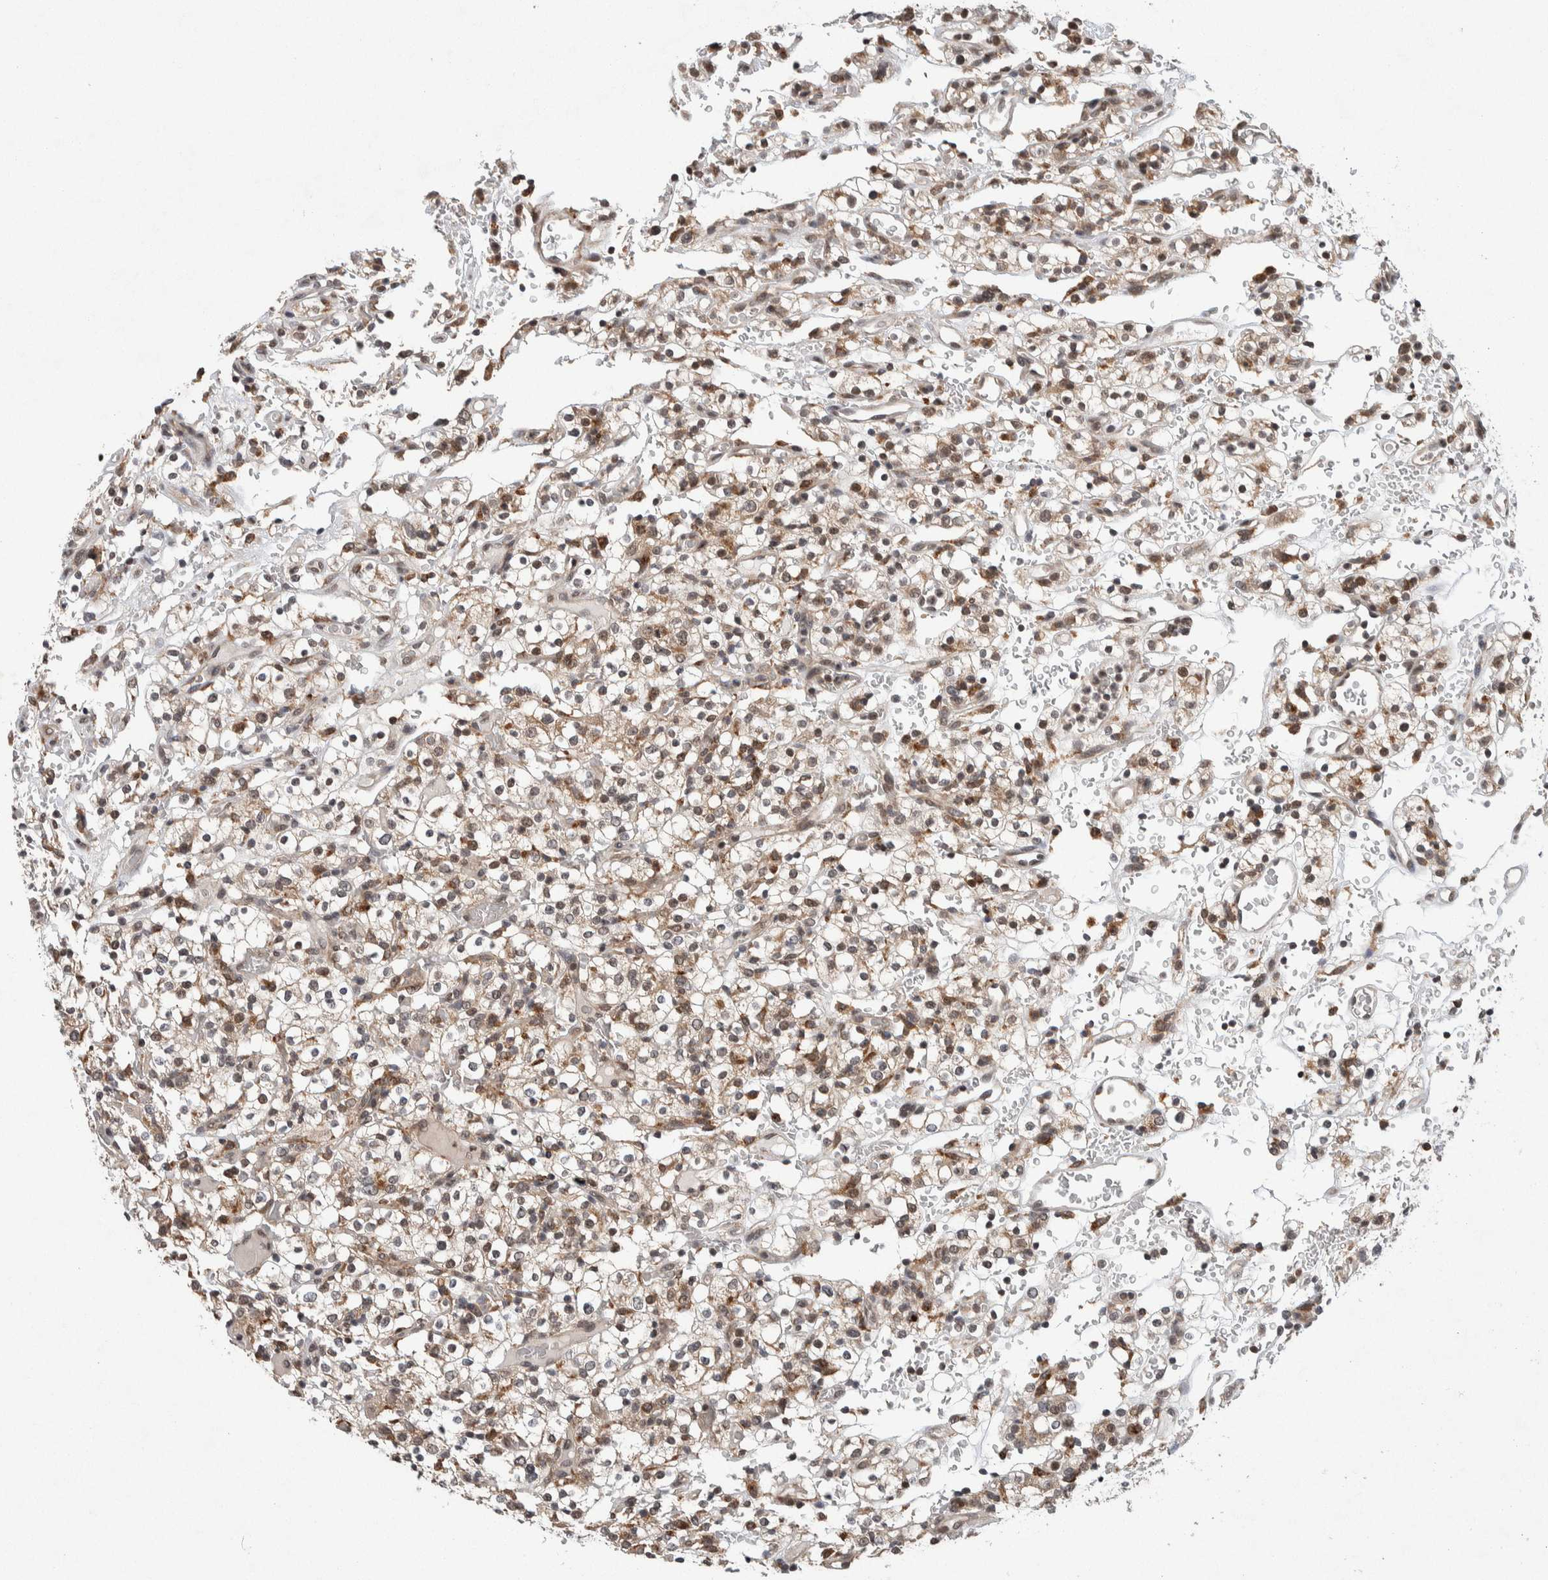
{"staining": {"intensity": "weak", "quantity": ">75%", "location": "cytoplasmic/membranous"}, "tissue": "renal cancer", "cell_type": "Tumor cells", "image_type": "cancer", "snomed": [{"axis": "morphology", "description": "Normal tissue, NOS"}, {"axis": "morphology", "description": "Adenocarcinoma, NOS"}, {"axis": "topography", "description": "Kidney"}], "caption": "Immunohistochemistry photomicrograph of renal adenocarcinoma stained for a protein (brown), which demonstrates low levels of weak cytoplasmic/membranous positivity in about >75% of tumor cells.", "gene": "KCNK1", "patient": {"sex": "female", "age": 72}}